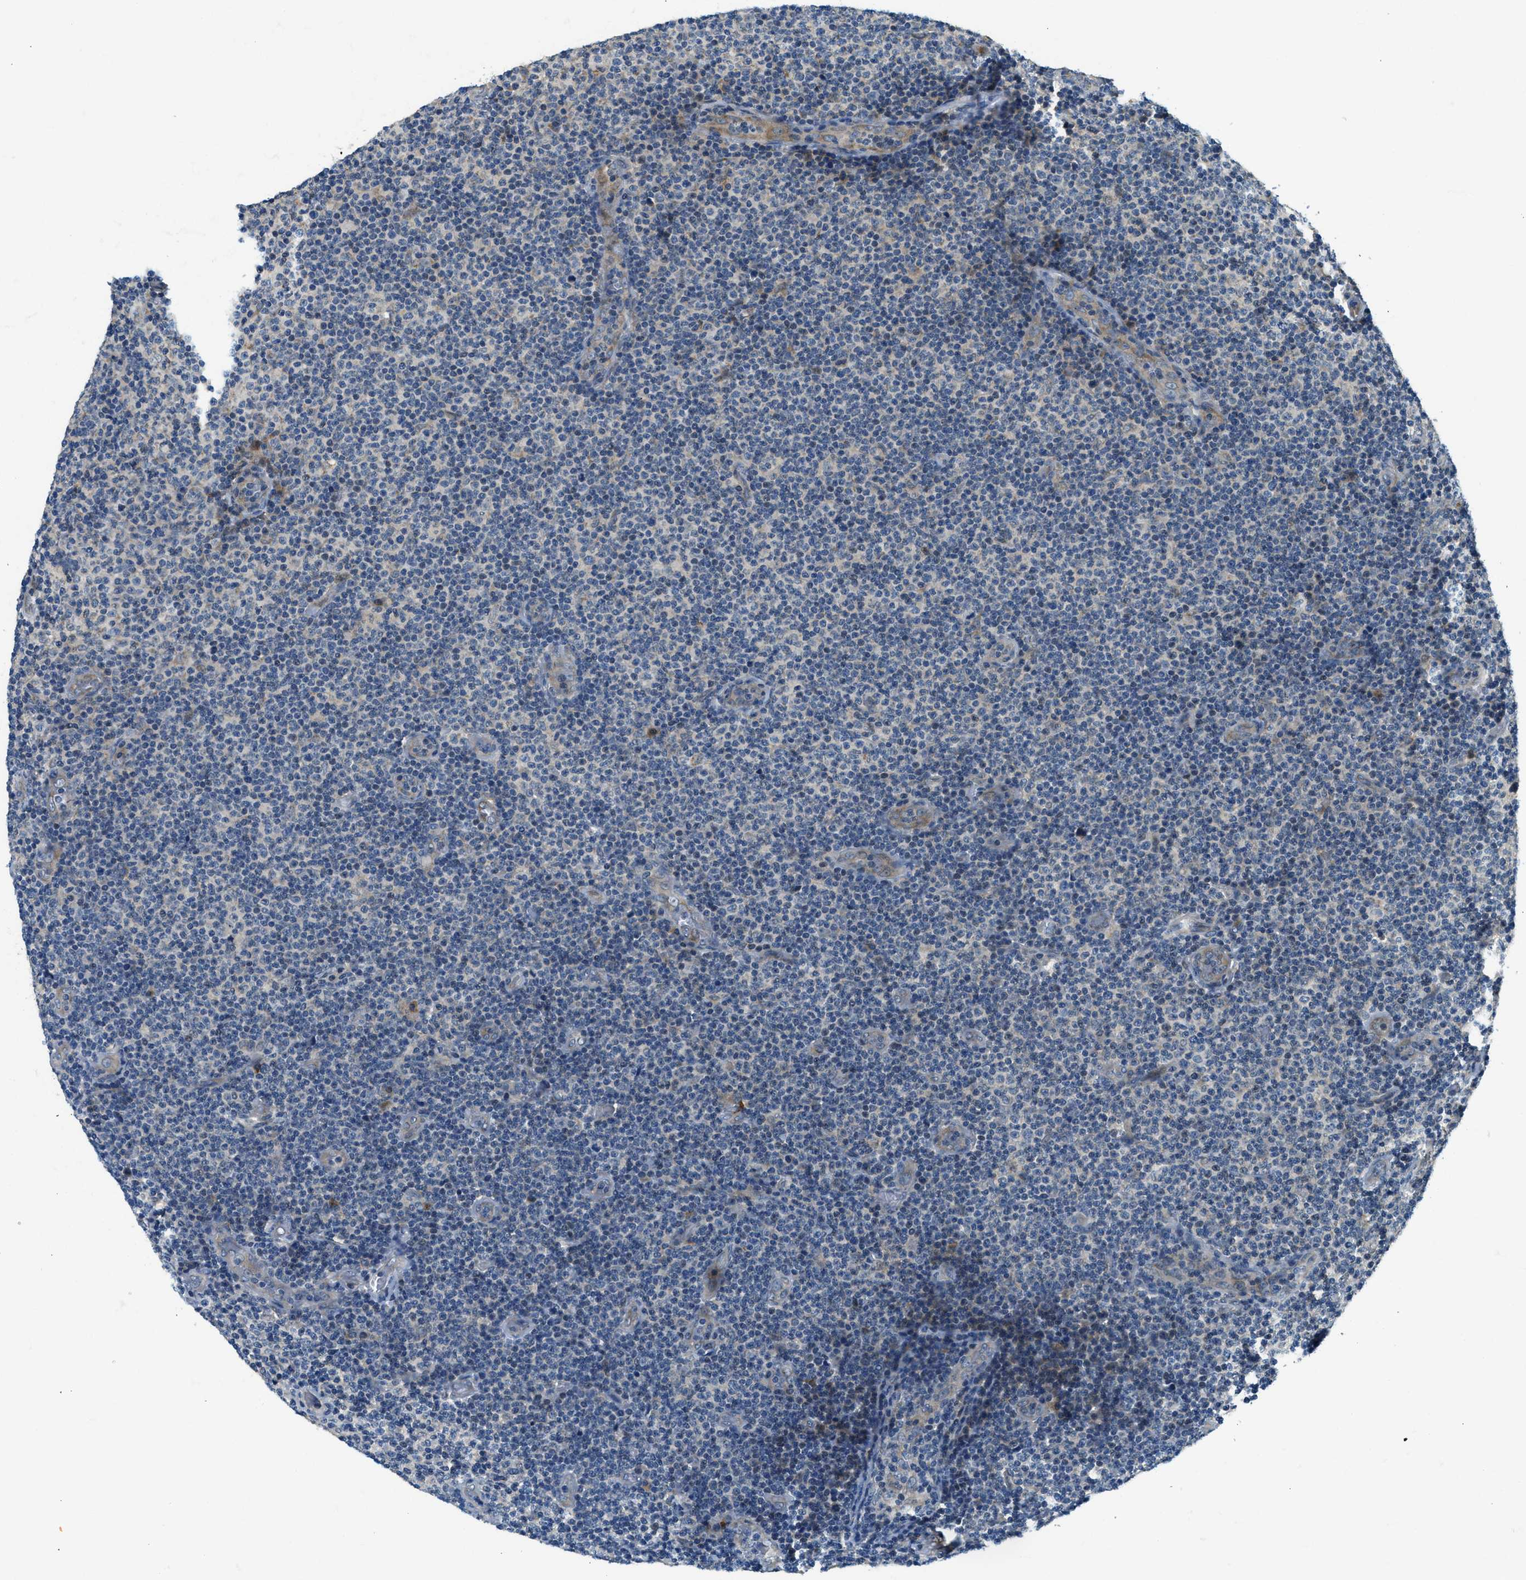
{"staining": {"intensity": "negative", "quantity": "none", "location": "none"}, "tissue": "lymphoma", "cell_type": "Tumor cells", "image_type": "cancer", "snomed": [{"axis": "morphology", "description": "Malignant lymphoma, non-Hodgkin's type, Low grade"}, {"axis": "topography", "description": "Lymph node"}], "caption": "Photomicrograph shows no significant protein positivity in tumor cells of lymphoma.", "gene": "KCNK1", "patient": {"sex": "male", "age": 83}}